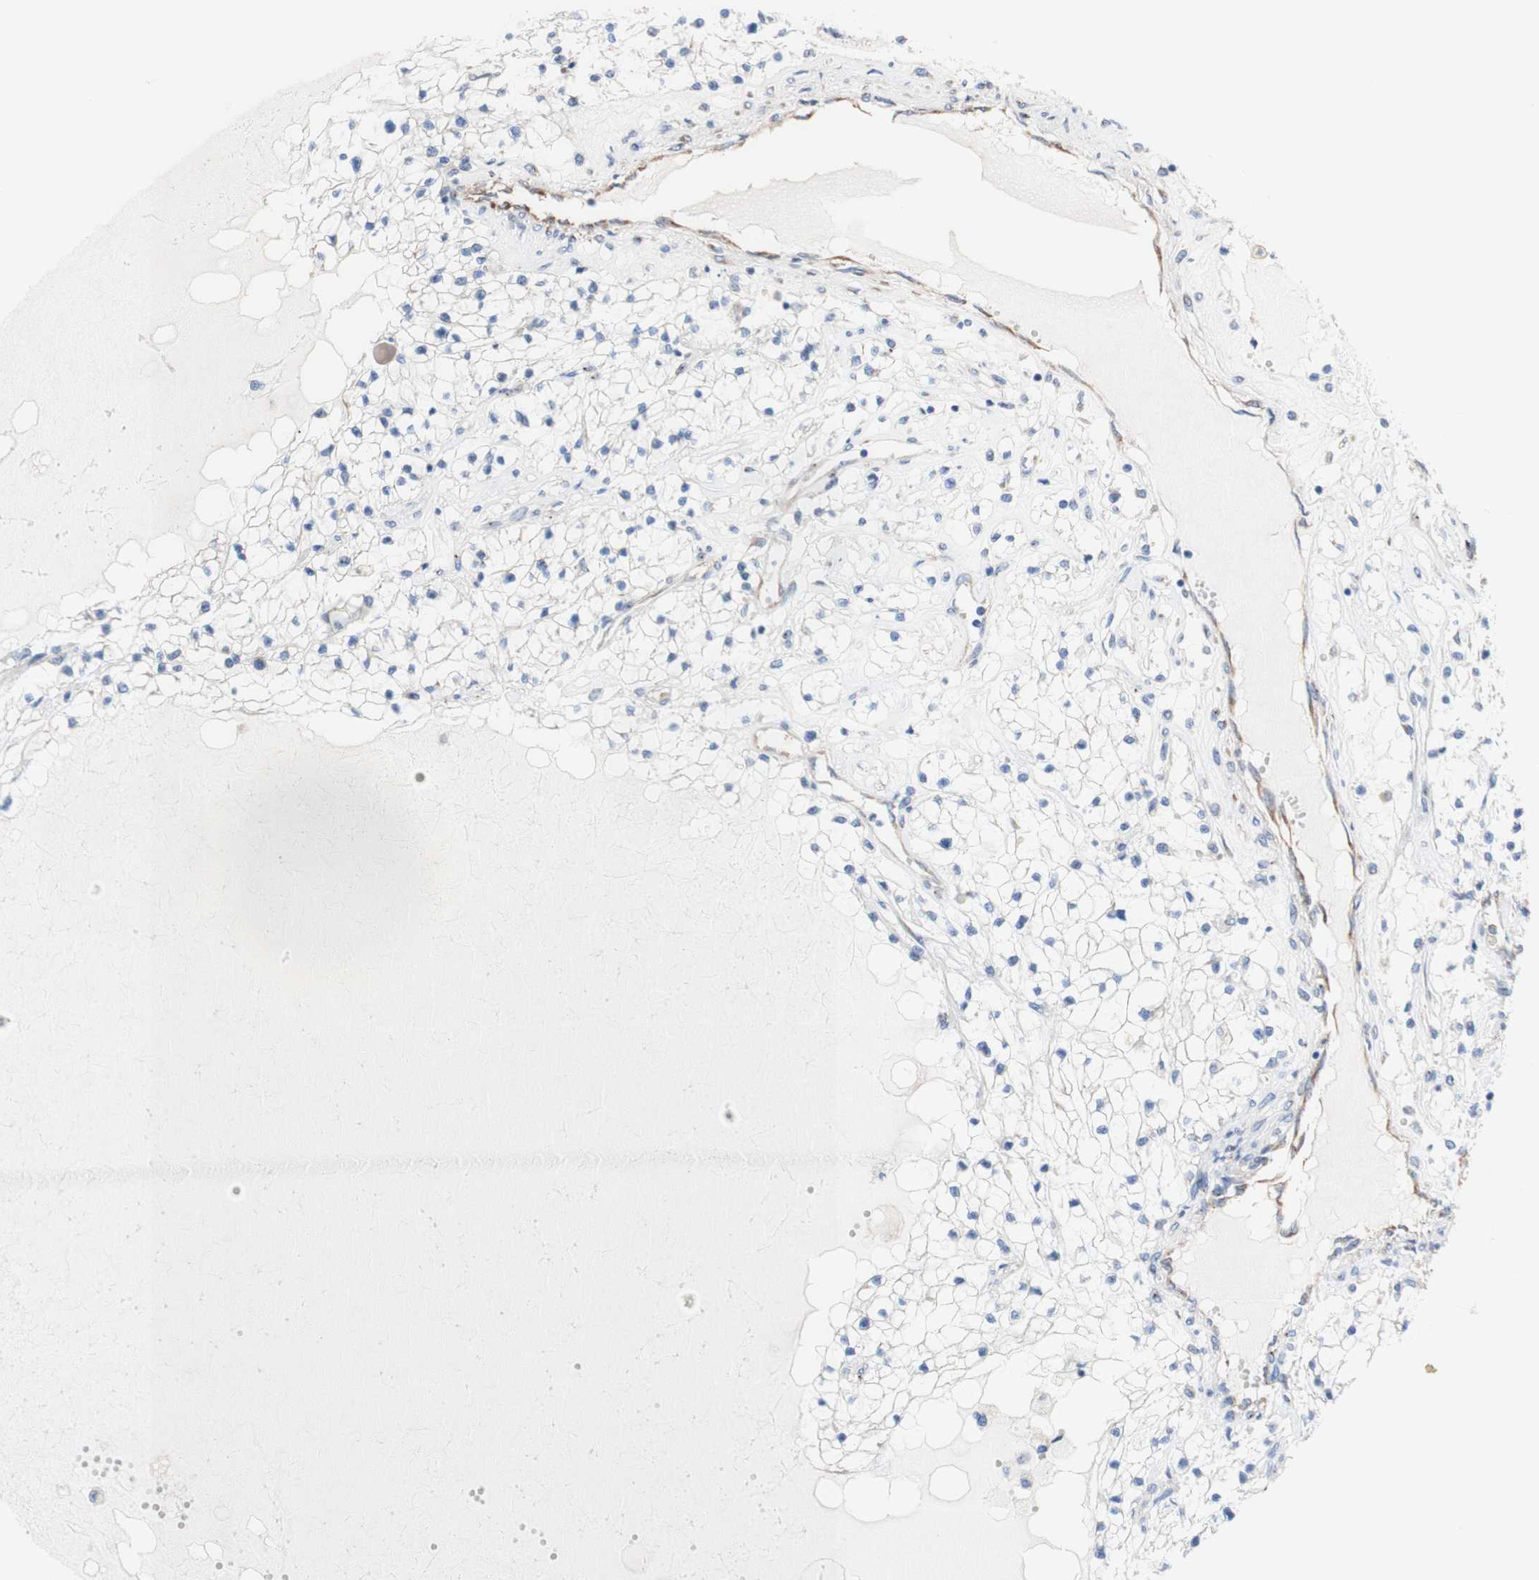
{"staining": {"intensity": "weak", "quantity": "<25%", "location": "cytoplasmic/membranous"}, "tissue": "renal cancer", "cell_type": "Tumor cells", "image_type": "cancer", "snomed": [{"axis": "morphology", "description": "Adenocarcinoma, NOS"}, {"axis": "topography", "description": "Kidney"}], "caption": "Immunohistochemical staining of human adenocarcinoma (renal) demonstrates no significant expression in tumor cells.", "gene": "LRIG3", "patient": {"sex": "male", "age": 68}}